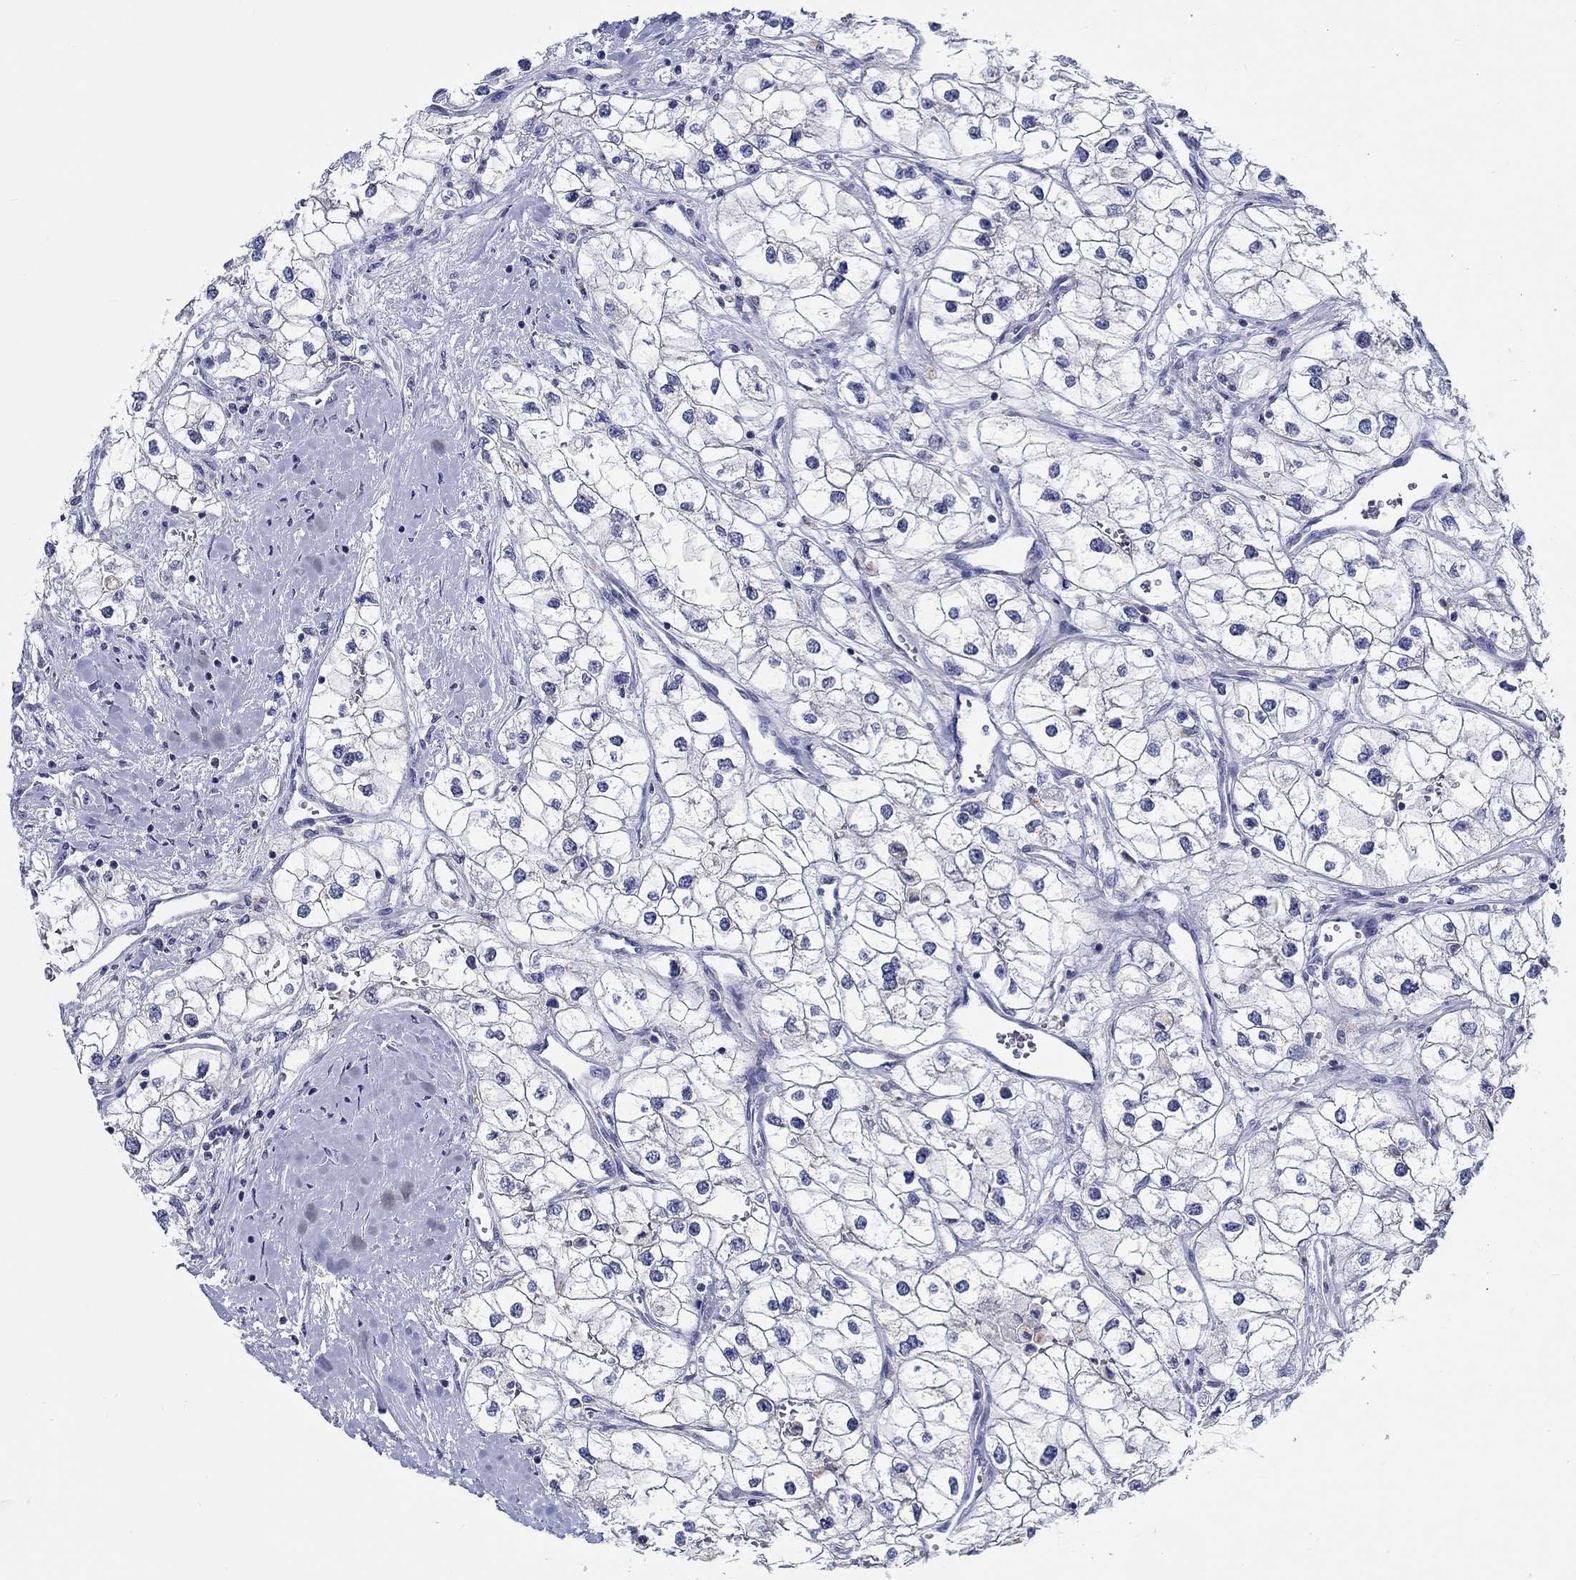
{"staining": {"intensity": "negative", "quantity": "none", "location": "none"}, "tissue": "renal cancer", "cell_type": "Tumor cells", "image_type": "cancer", "snomed": [{"axis": "morphology", "description": "Adenocarcinoma, NOS"}, {"axis": "topography", "description": "Kidney"}], "caption": "Protein analysis of renal cancer (adenocarcinoma) shows no significant expression in tumor cells. (Stains: DAB IHC with hematoxylin counter stain, Microscopy: brightfield microscopy at high magnification).", "gene": "RAP1GAP", "patient": {"sex": "male", "age": 59}}